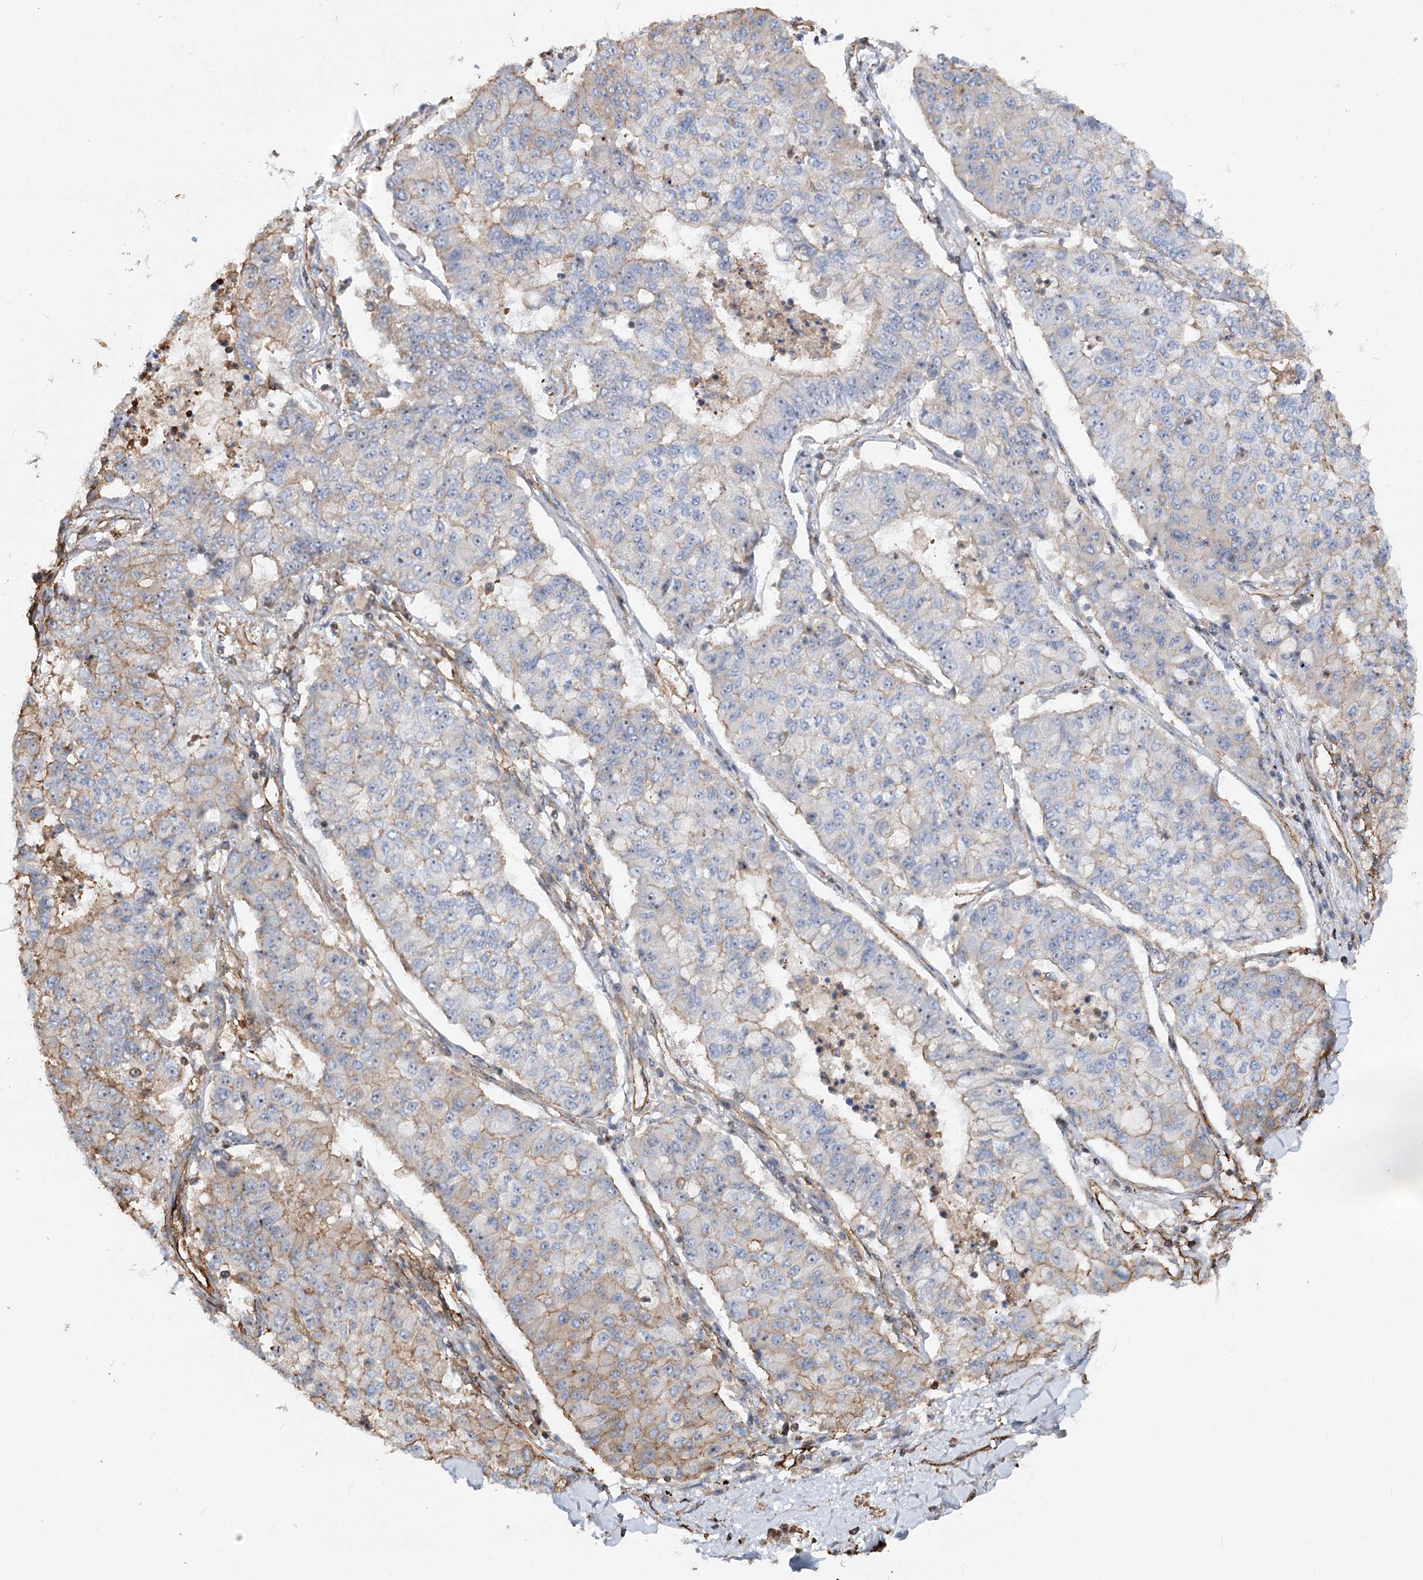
{"staining": {"intensity": "weak", "quantity": "<25%", "location": "cytoplasmic/membranous"}, "tissue": "lung cancer", "cell_type": "Tumor cells", "image_type": "cancer", "snomed": [{"axis": "morphology", "description": "Squamous cell carcinoma, NOS"}, {"axis": "topography", "description": "Lung"}], "caption": "An image of human squamous cell carcinoma (lung) is negative for staining in tumor cells.", "gene": "WDR36", "patient": {"sex": "male", "age": 74}}